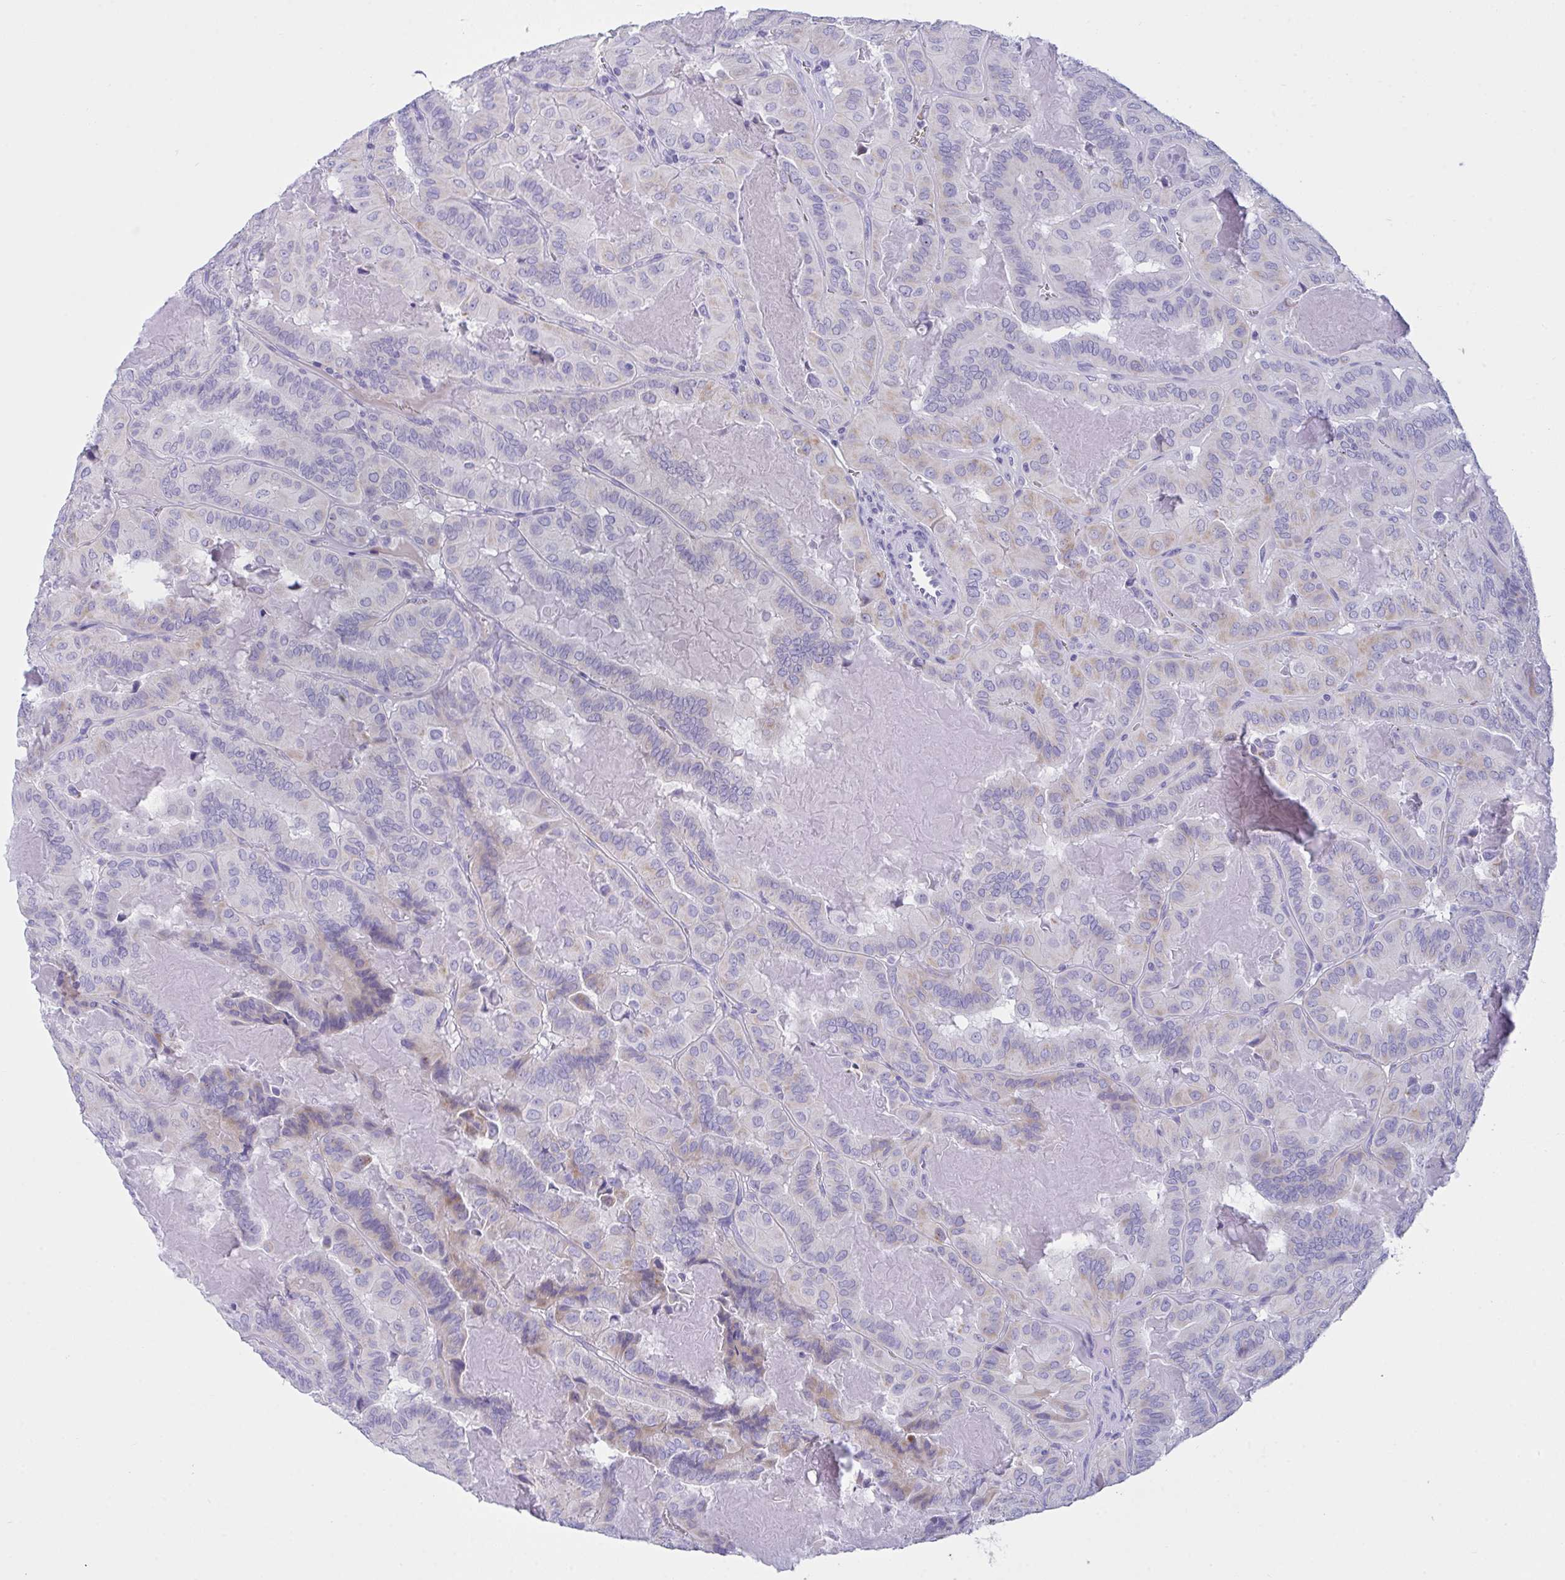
{"staining": {"intensity": "weak", "quantity": "<25%", "location": "cytoplasmic/membranous"}, "tissue": "thyroid cancer", "cell_type": "Tumor cells", "image_type": "cancer", "snomed": [{"axis": "morphology", "description": "Papillary adenocarcinoma, NOS"}, {"axis": "topography", "description": "Thyroid gland"}], "caption": "There is no significant expression in tumor cells of papillary adenocarcinoma (thyroid). The staining was performed using DAB (3,3'-diaminobenzidine) to visualize the protein expression in brown, while the nuclei were stained in blue with hematoxylin (Magnification: 20x).", "gene": "OXLD1", "patient": {"sex": "female", "age": 46}}